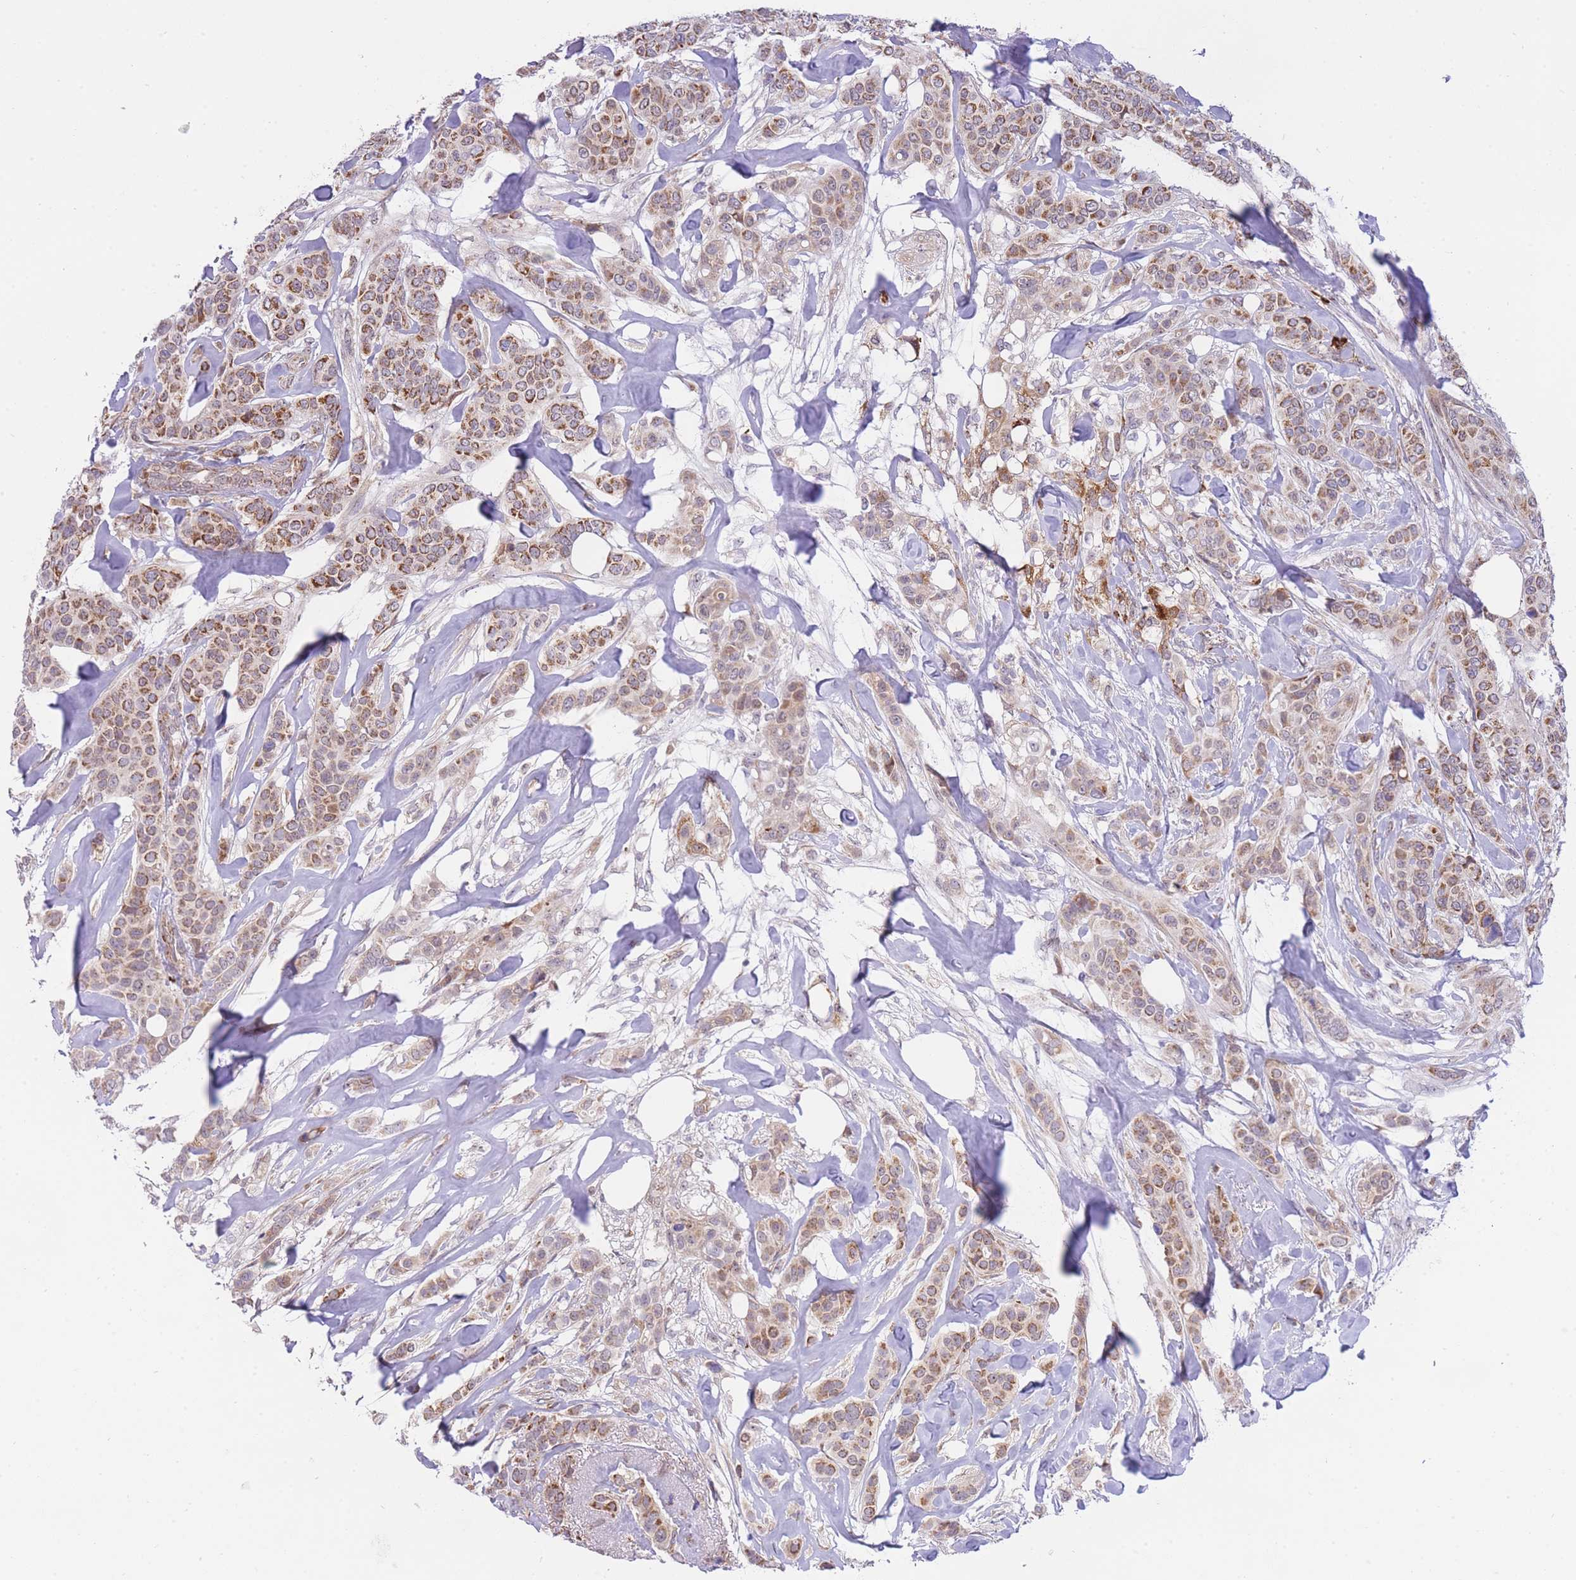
{"staining": {"intensity": "moderate", "quantity": ">75%", "location": "cytoplasmic/membranous"}, "tissue": "breast cancer", "cell_type": "Tumor cells", "image_type": "cancer", "snomed": [{"axis": "morphology", "description": "Lobular carcinoma"}, {"axis": "topography", "description": "Breast"}], "caption": "Human breast cancer (lobular carcinoma) stained with a brown dye displays moderate cytoplasmic/membranous positive positivity in about >75% of tumor cells.", "gene": "EXOSC8", "patient": {"sex": "female", "age": 51}}